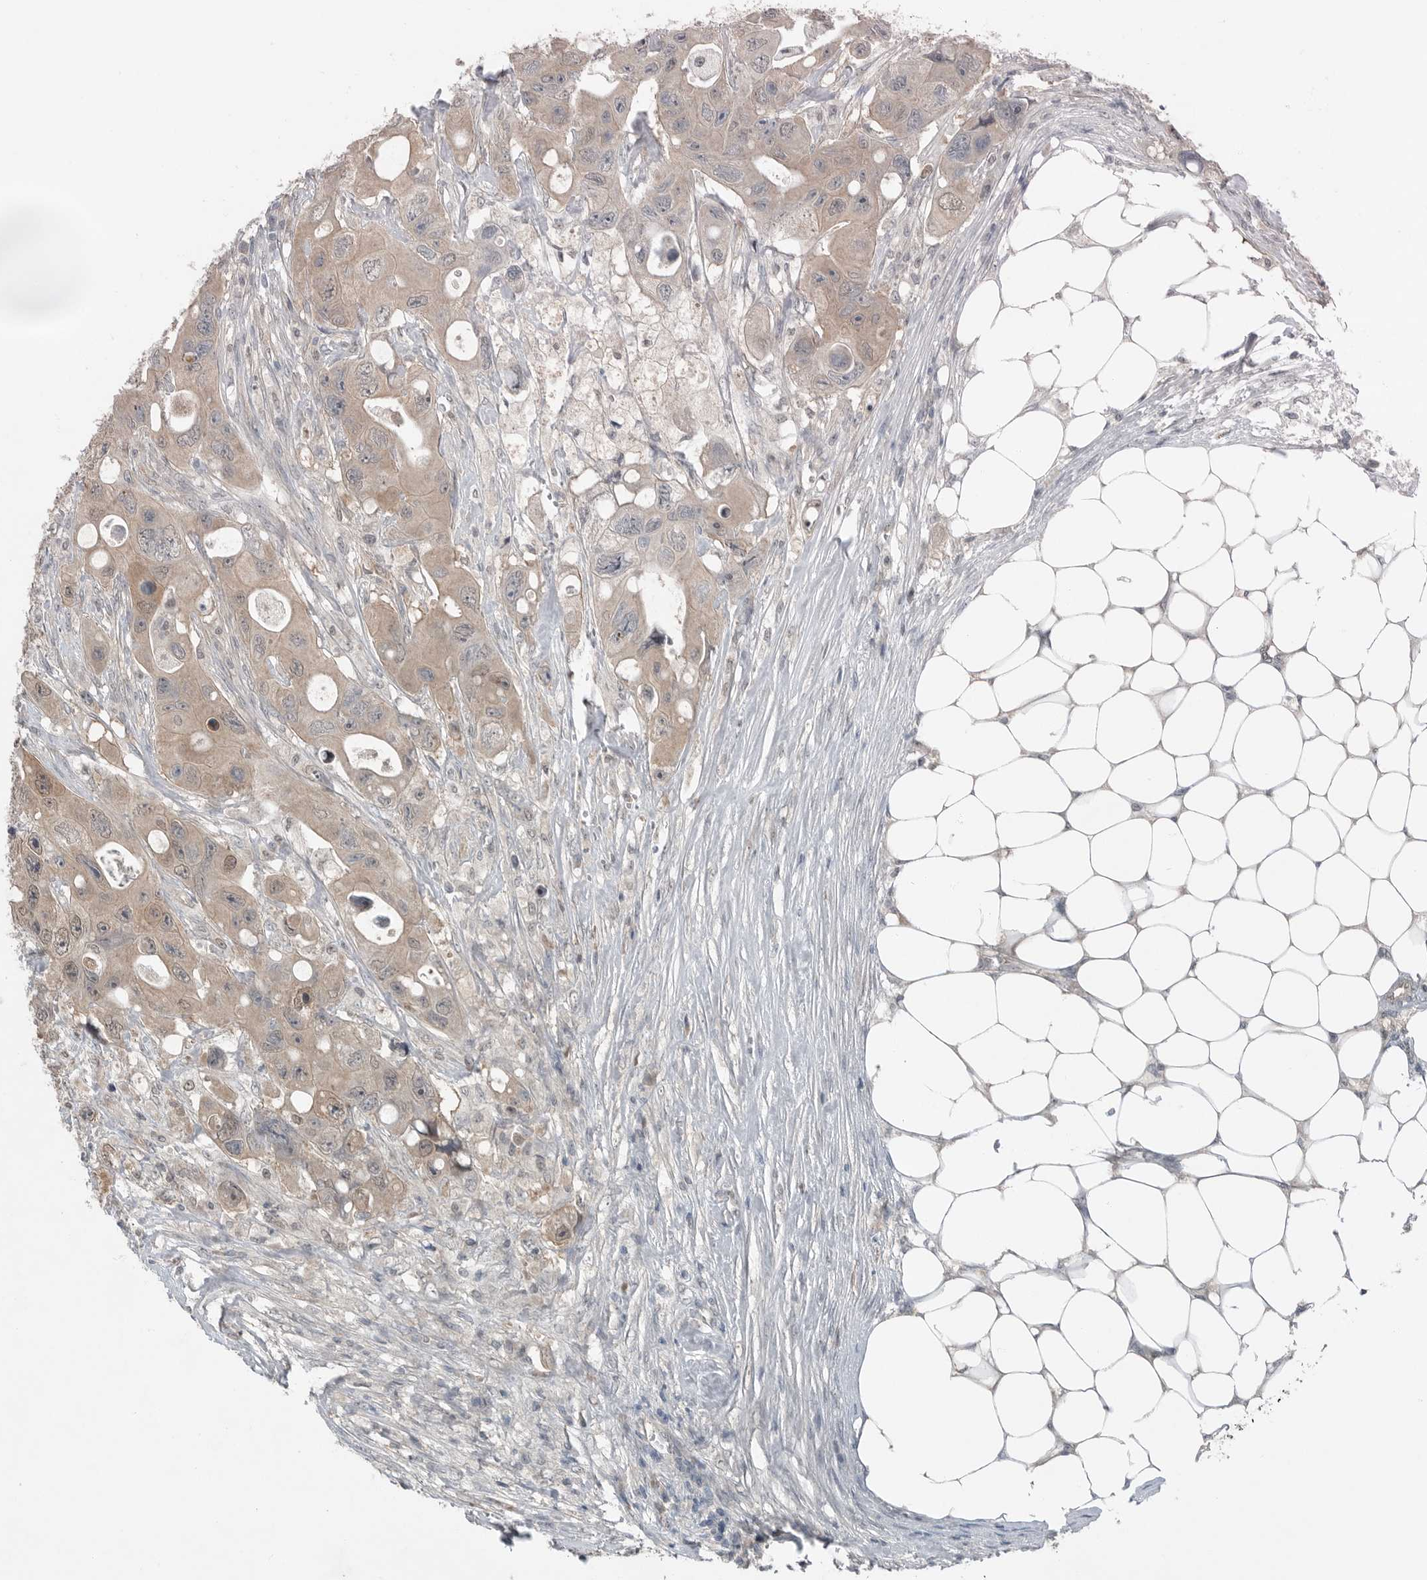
{"staining": {"intensity": "weak", "quantity": ">75%", "location": "cytoplasmic/membranous,nuclear"}, "tissue": "colorectal cancer", "cell_type": "Tumor cells", "image_type": "cancer", "snomed": [{"axis": "morphology", "description": "Adenocarcinoma, NOS"}, {"axis": "topography", "description": "Colon"}], "caption": "Immunohistochemistry histopathology image of neoplastic tissue: colorectal cancer stained using immunohistochemistry shows low levels of weak protein expression localized specifically in the cytoplasmic/membranous and nuclear of tumor cells, appearing as a cytoplasmic/membranous and nuclear brown color.", "gene": "MFAP3L", "patient": {"sex": "female", "age": 46}}